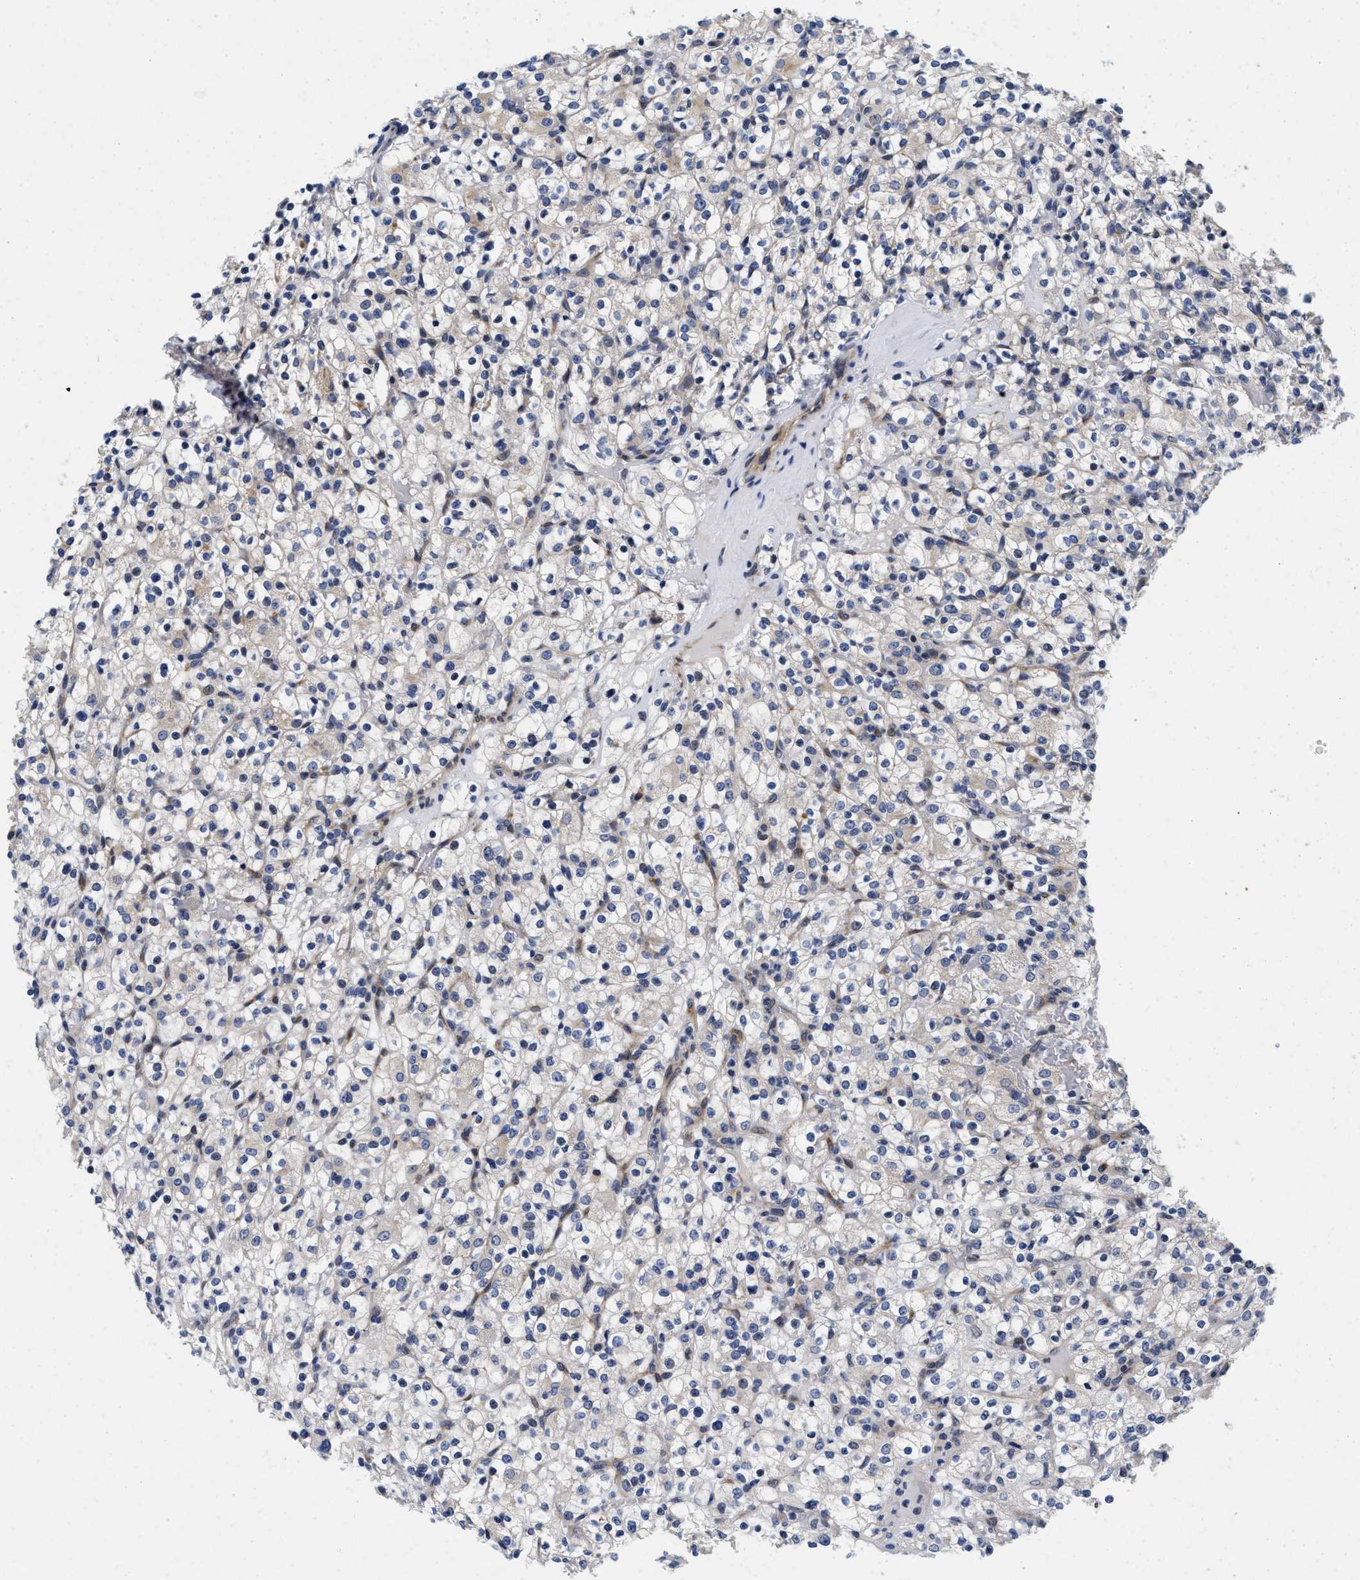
{"staining": {"intensity": "weak", "quantity": "<25%", "location": "cytoplasmic/membranous"}, "tissue": "renal cancer", "cell_type": "Tumor cells", "image_type": "cancer", "snomed": [{"axis": "morphology", "description": "Normal tissue, NOS"}, {"axis": "morphology", "description": "Adenocarcinoma, NOS"}, {"axis": "topography", "description": "Kidney"}], "caption": "An image of human renal cancer (adenocarcinoma) is negative for staining in tumor cells.", "gene": "LAD1", "patient": {"sex": "female", "age": 72}}